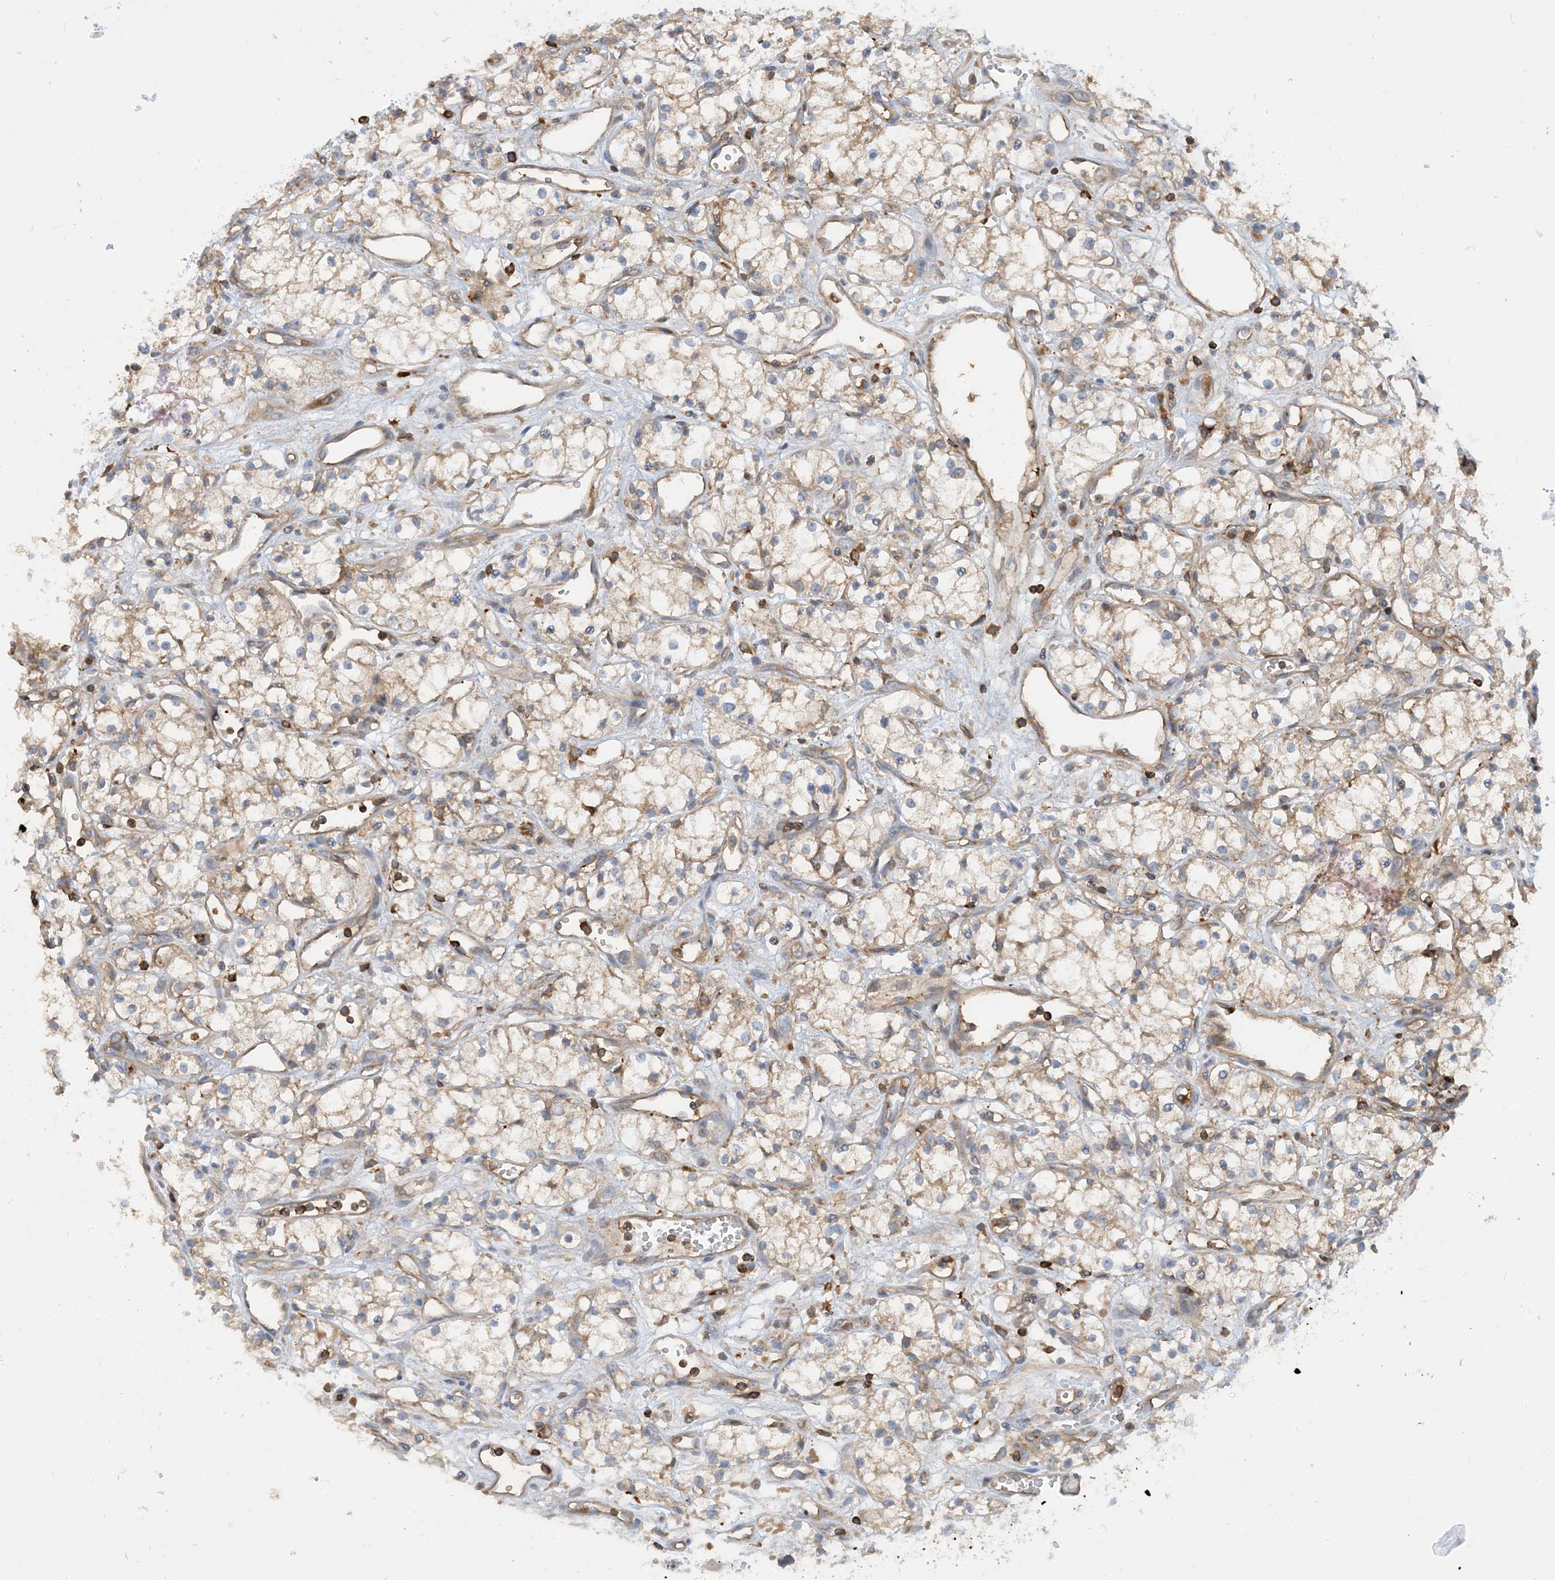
{"staining": {"intensity": "weak", "quantity": "25%-75%", "location": "cytoplasmic/membranous"}, "tissue": "renal cancer", "cell_type": "Tumor cells", "image_type": "cancer", "snomed": [{"axis": "morphology", "description": "Adenocarcinoma, NOS"}, {"axis": "topography", "description": "Kidney"}], "caption": "Immunohistochemistry (DAB) staining of human renal adenocarcinoma demonstrates weak cytoplasmic/membranous protein positivity in approximately 25%-75% of tumor cells. (Brightfield microscopy of DAB IHC at high magnification).", "gene": "SFMBT2", "patient": {"sex": "male", "age": 59}}